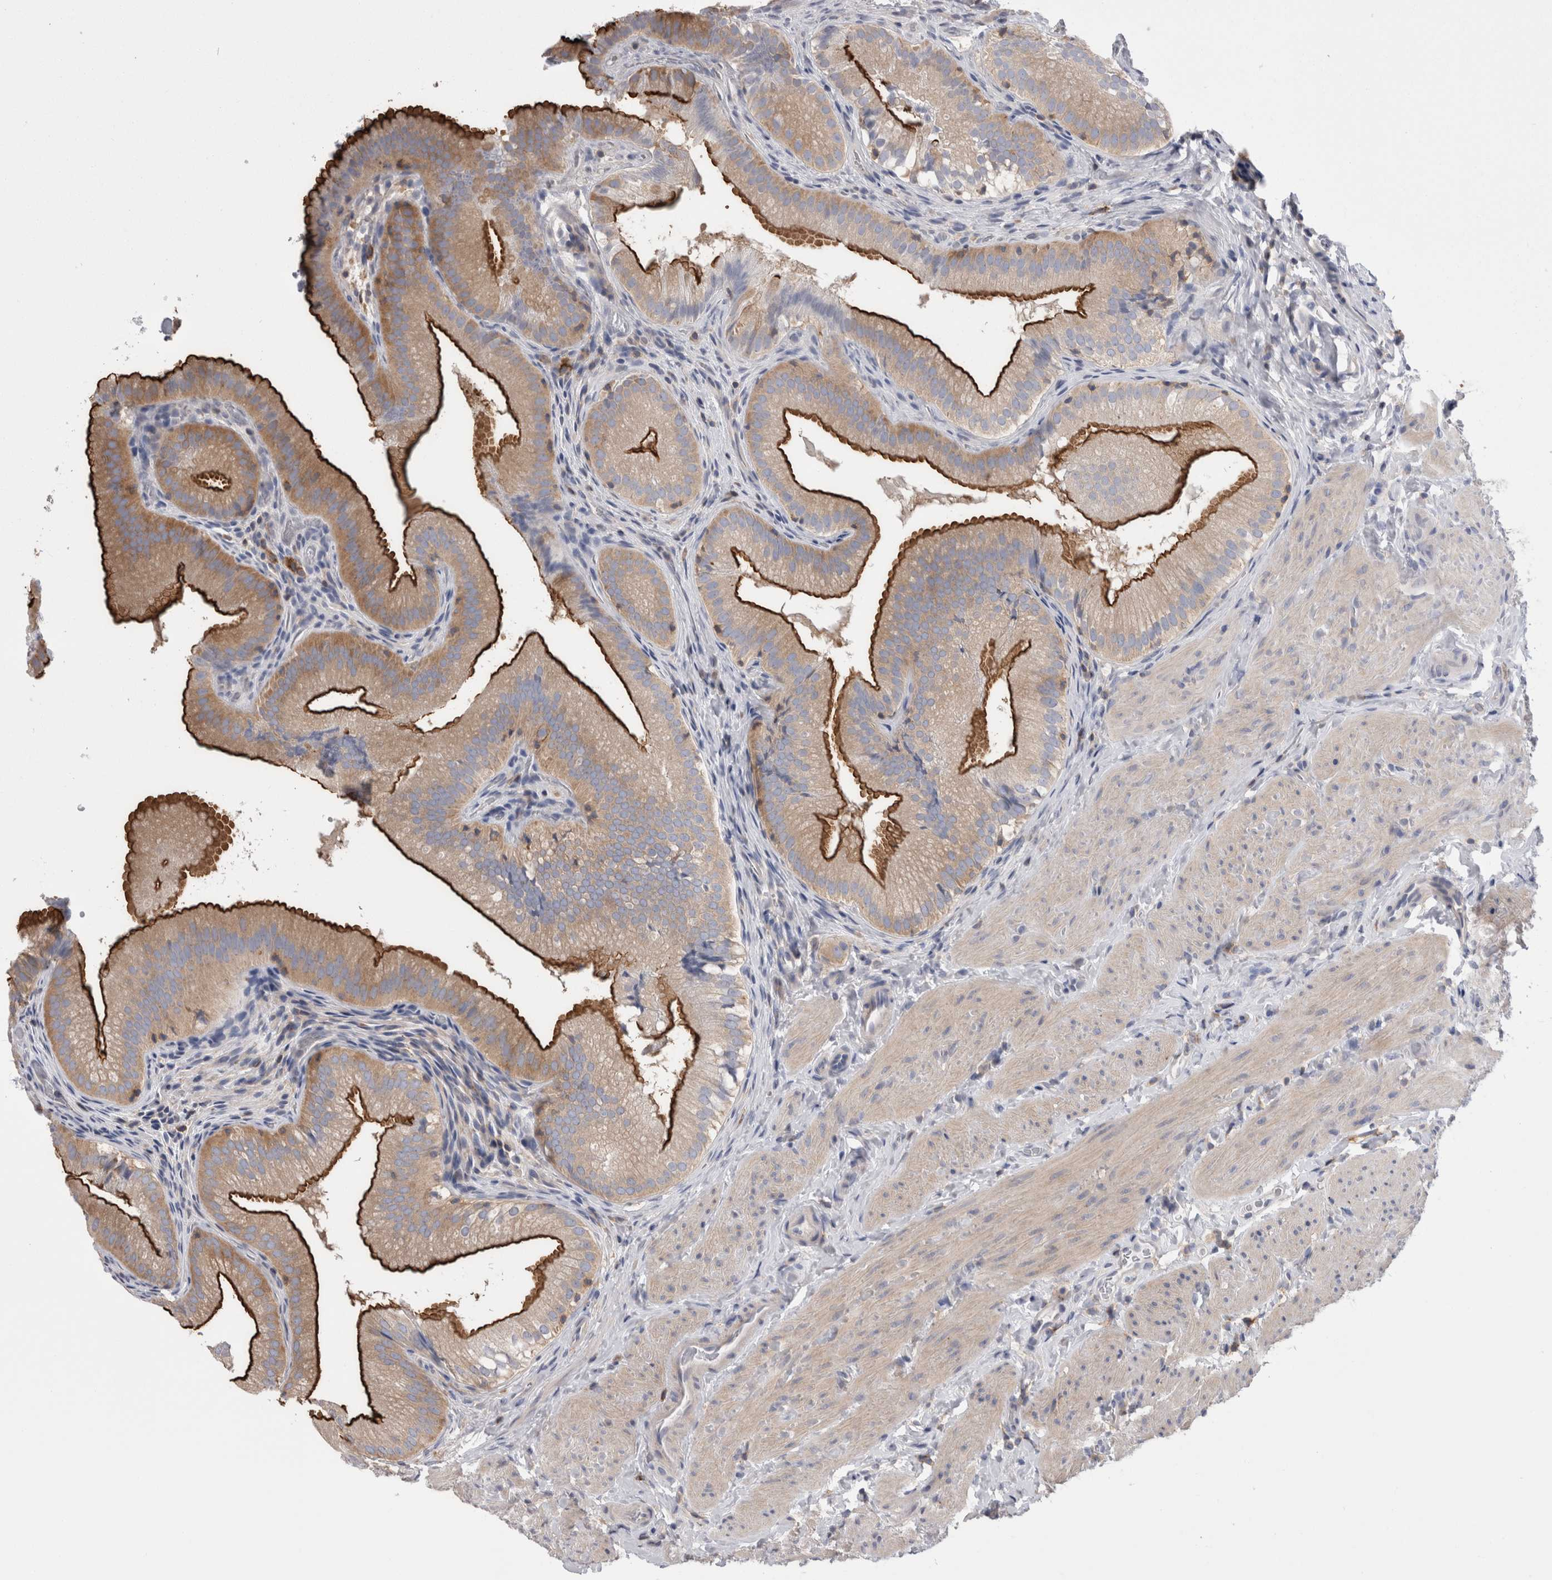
{"staining": {"intensity": "strong", "quantity": ">75%", "location": "cytoplasmic/membranous"}, "tissue": "gallbladder", "cell_type": "Glandular cells", "image_type": "normal", "snomed": [{"axis": "morphology", "description": "Normal tissue, NOS"}, {"axis": "topography", "description": "Gallbladder"}], "caption": "Glandular cells demonstrate high levels of strong cytoplasmic/membranous positivity in approximately >75% of cells in normal human gallbladder.", "gene": "DCTN6", "patient": {"sex": "female", "age": 30}}